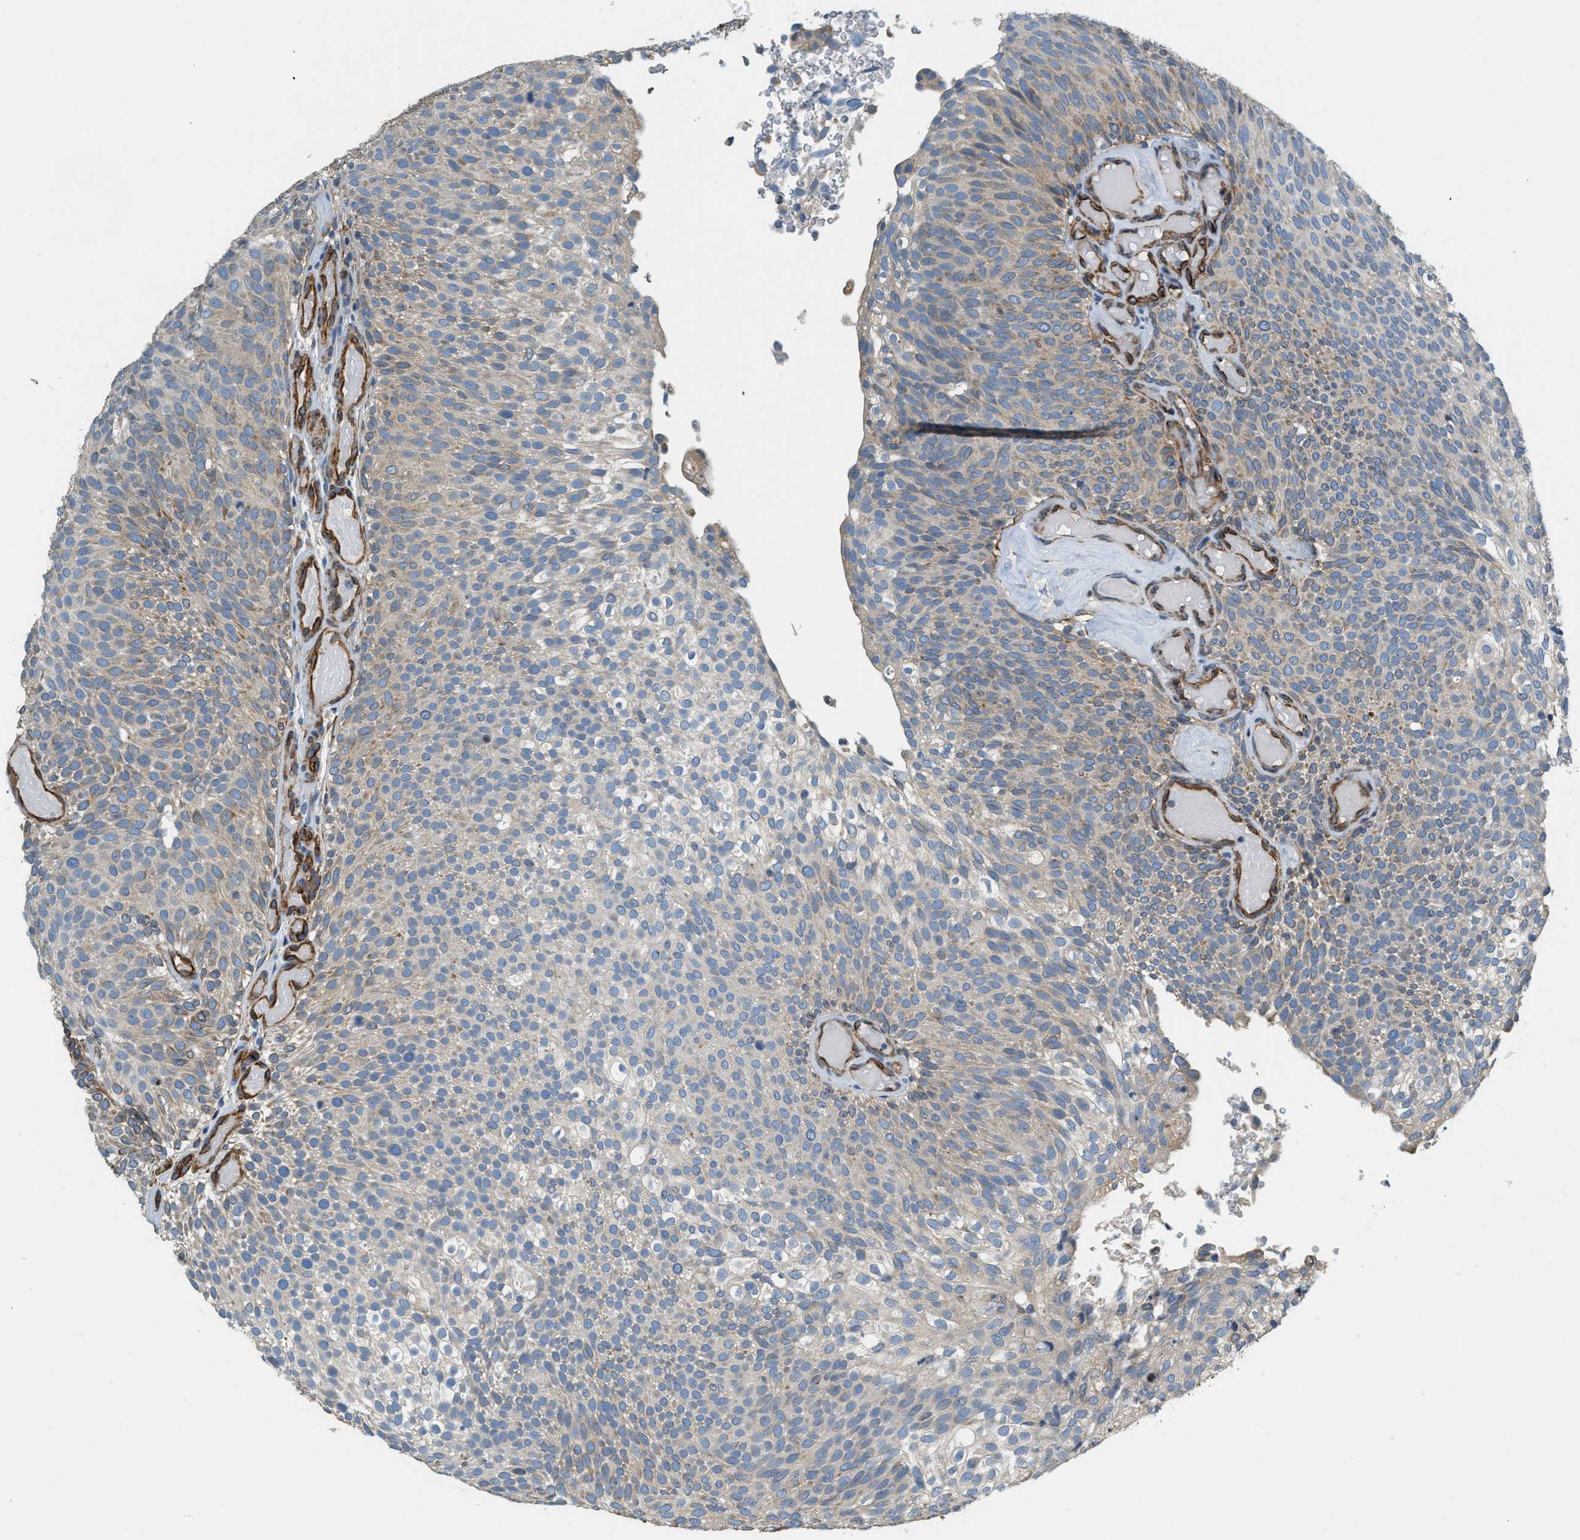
{"staining": {"intensity": "moderate", "quantity": "25%-75%", "location": "cytoplasmic/membranous"}, "tissue": "urothelial cancer", "cell_type": "Tumor cells", "image_type": "cancer", "snomed": [{"axis": "morphology", "description": "Urothelial carcinoma, Low grade"}, {"axis": "topography", "description": "Urinary bladder"}], "caption": "Immunohistochemistry (DAB (3,3'-diaminobenzidine)) staining of human low-grade urothelial carcinoma demonstrates moderate cytoplasmic/membranous protein expression in approximately 25%-75% of tumor cells. (IHC, brightfield microscopy, high magnification).", "gene": "TMEM43", "patient": {"sex": "male", "age": 78}}